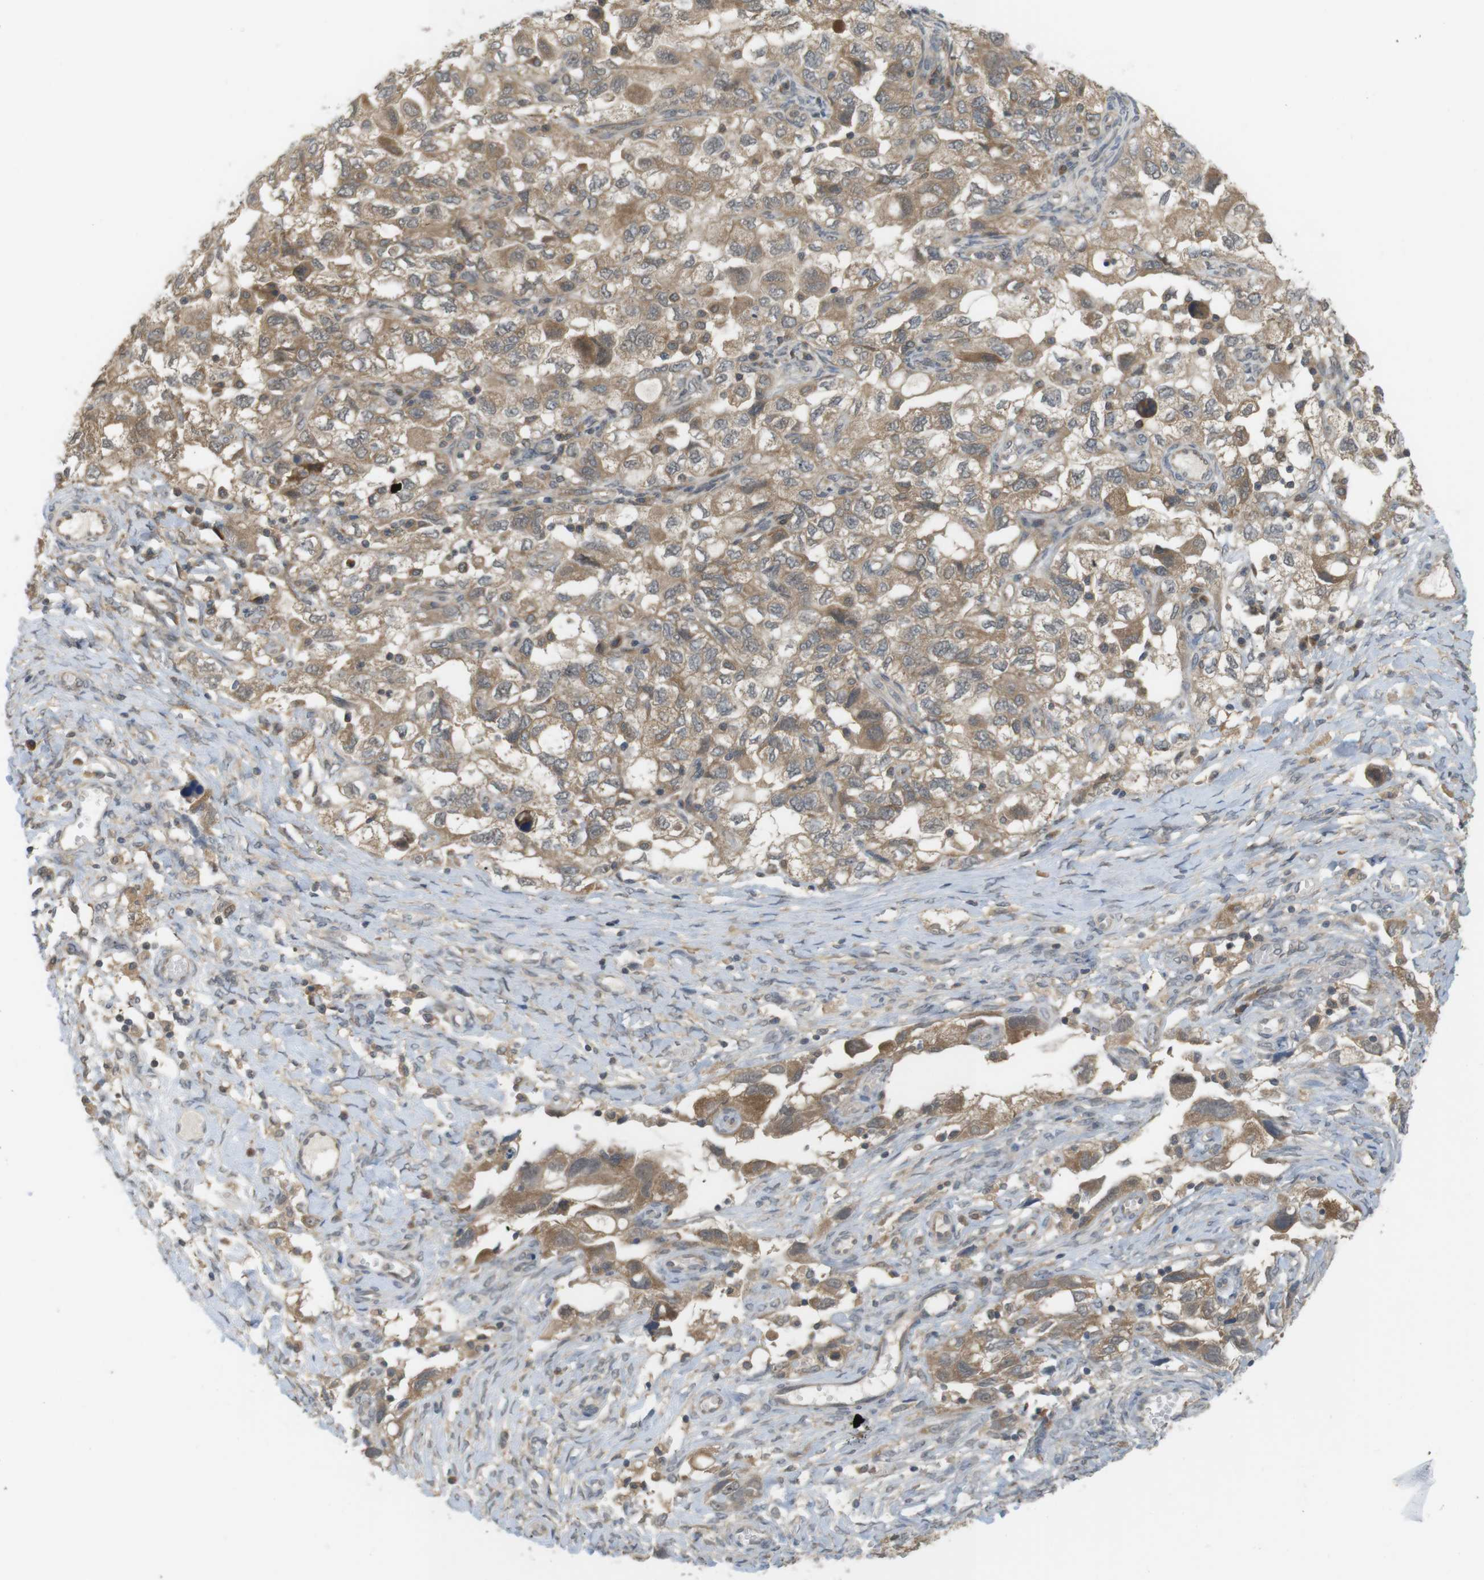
{"staining": {"intensity": "moderate", "quantity": ">75%", "location": "cytoplasmic/membranous"}, "tissue": "ovarian cancer", "cell_type": "Tumor cells", "image_type": "cancer", "snomed": [{"axis": "morphology", "description": "Carcinoma, NOS"}, {"axis": "morphology", "description": "Cystadenocarcinoma, serous, NOS"}, {"axis": "topography", "description": "Ovary"}], "caption": "IHC micrograph of neoplastic tissue: ovarian carcinoma stained using IHC exhibits medium levels of moderate protein expression localized specifically in the cytoplasmic/membranous of tumor cells, appearing as a cytoplasmic/membranous brown color.", "gene": "RNF130", "patient": {"sex": "female", "age": 69}}